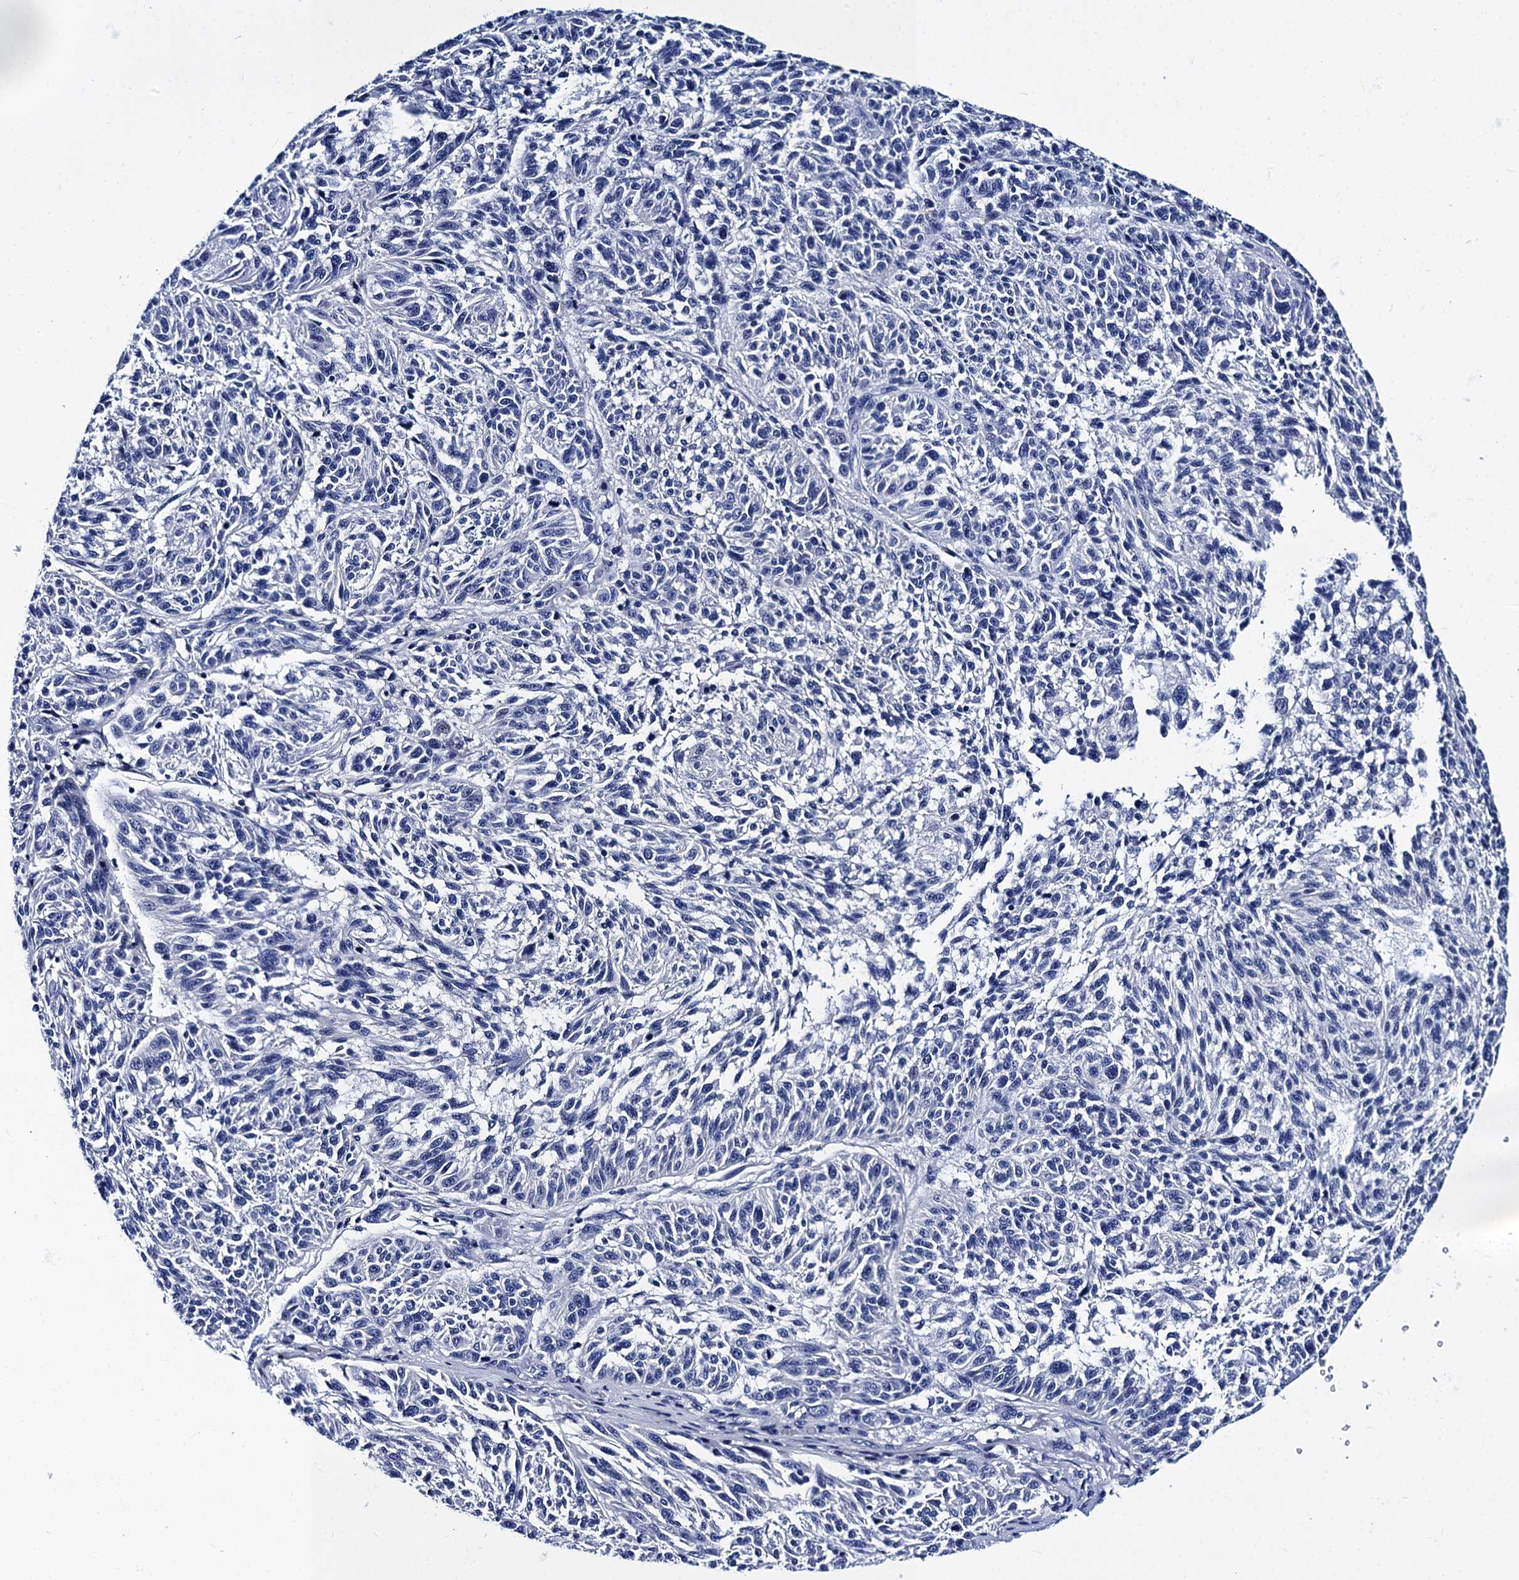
{"staining": {"intensity": "negative", "quantity": "none", "location": "none"}, "tissue": "melanoma", "cell_type": "Tumor cells", "image_type": "cancer", "snomed": [{"axis": "morphology", "description": "Malignant melanoma, NOS"}, {"axis": "topography", "description": "Skin"}], "caption": "Tumor cells are negative for protein expression in human melanoma. (Stains: DAB (3,3'-diaminobenzidine) immunohistochemistry with hematoxylin counter stain, Microscopy: brightfield microscopy at high magnification).", "gene": "MYBPC3", "patient": {"sex": "male", "age": 53}}